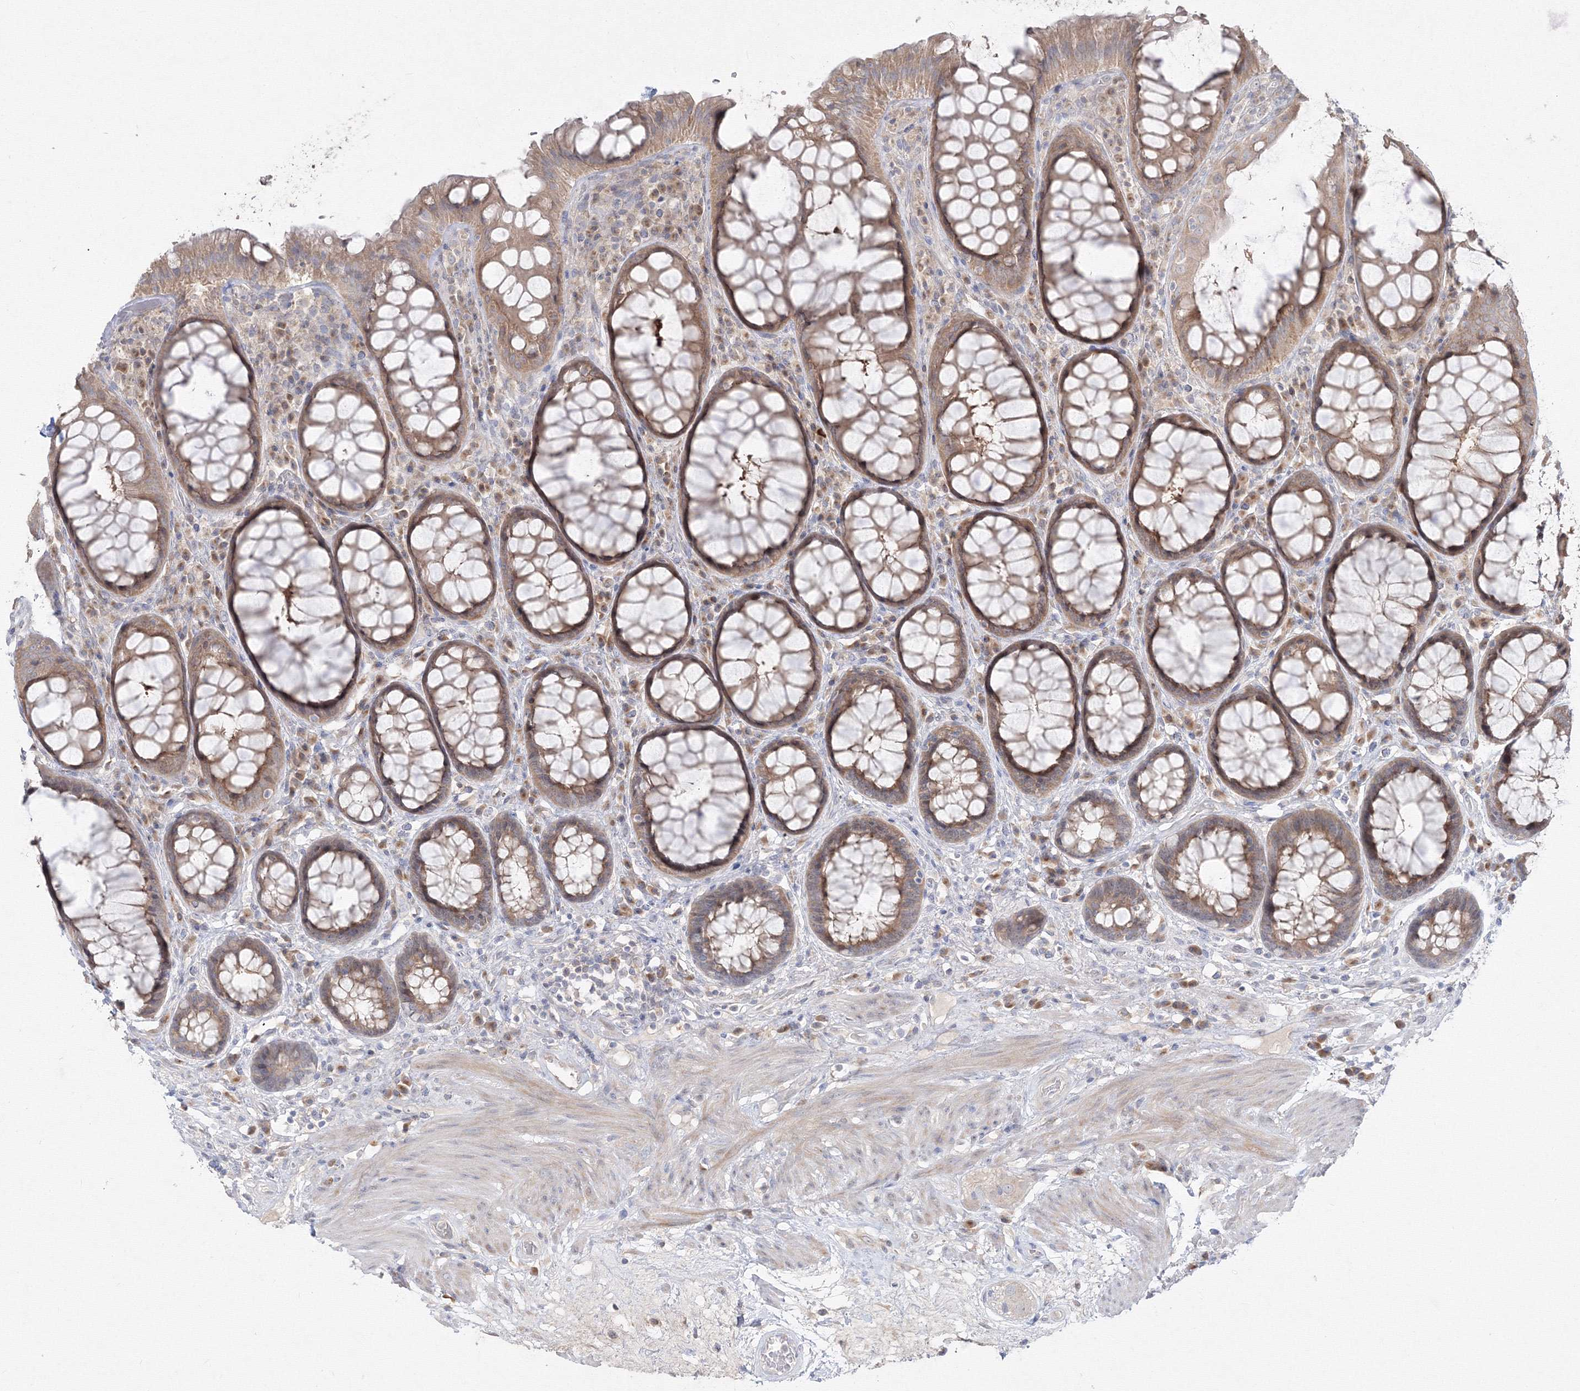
{"staining": {"intensity": "moderate", "quantity": ">75%", "location": "cytoplasmic/membranous"}, "tissue": "rectum", "cell_type": "Glandular cells", "image_type": "normal", "snomed": [{"axis": "morphology", "description": "Normal tissue, NOS"}, {"axis": "topography", "description": "Rectum"}], "caption": "IHC (DAB (3,3'-diaminobenzidine)) staining of benign human rectum shows moderate cytoplasmic/membranous protein expression in approximately >75% of glandular cells. The staining is performed using DAB brown chromogen to label protein expression. The nuclei are counter-stained blue using hematoxylin.", "gene": "FBXL8", "patient": {"sex": "male", "age": 64}}